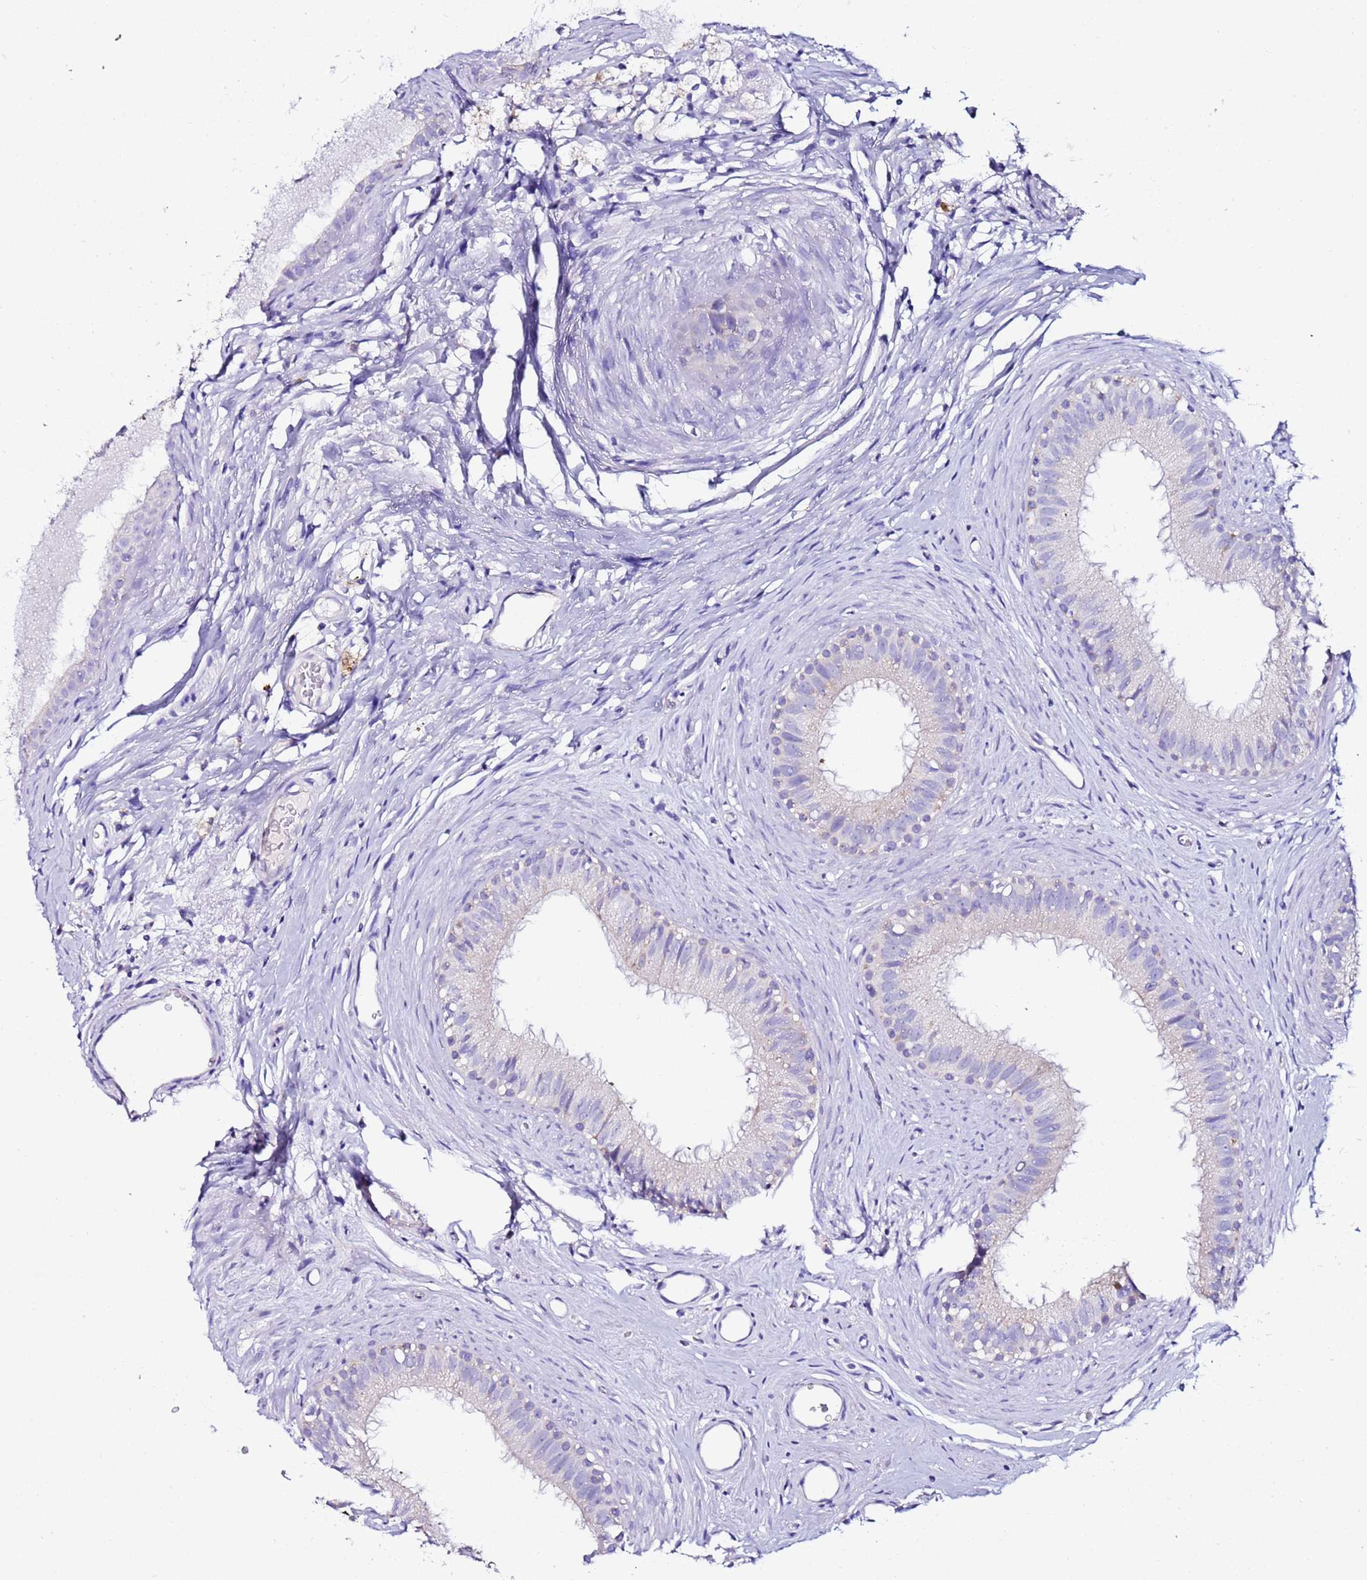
{"staining": {"intensity": "negative", "quantity": "none", "location": "none"}, "tissue": "epididymis", "cell_type": "Glandular cells", "image_type": "normal", "snomed": [{"axis": "morphology", "description": "Normal tissue, NOS"}, {"axis": "topography", "description": "Epididymis"}], "caption": "Immunohistochemistry of benign epididymis demonstrates no positivity in glandular cells.", "gene": "MYBPC3", "patient": {"sex": "male", "age": 80}}